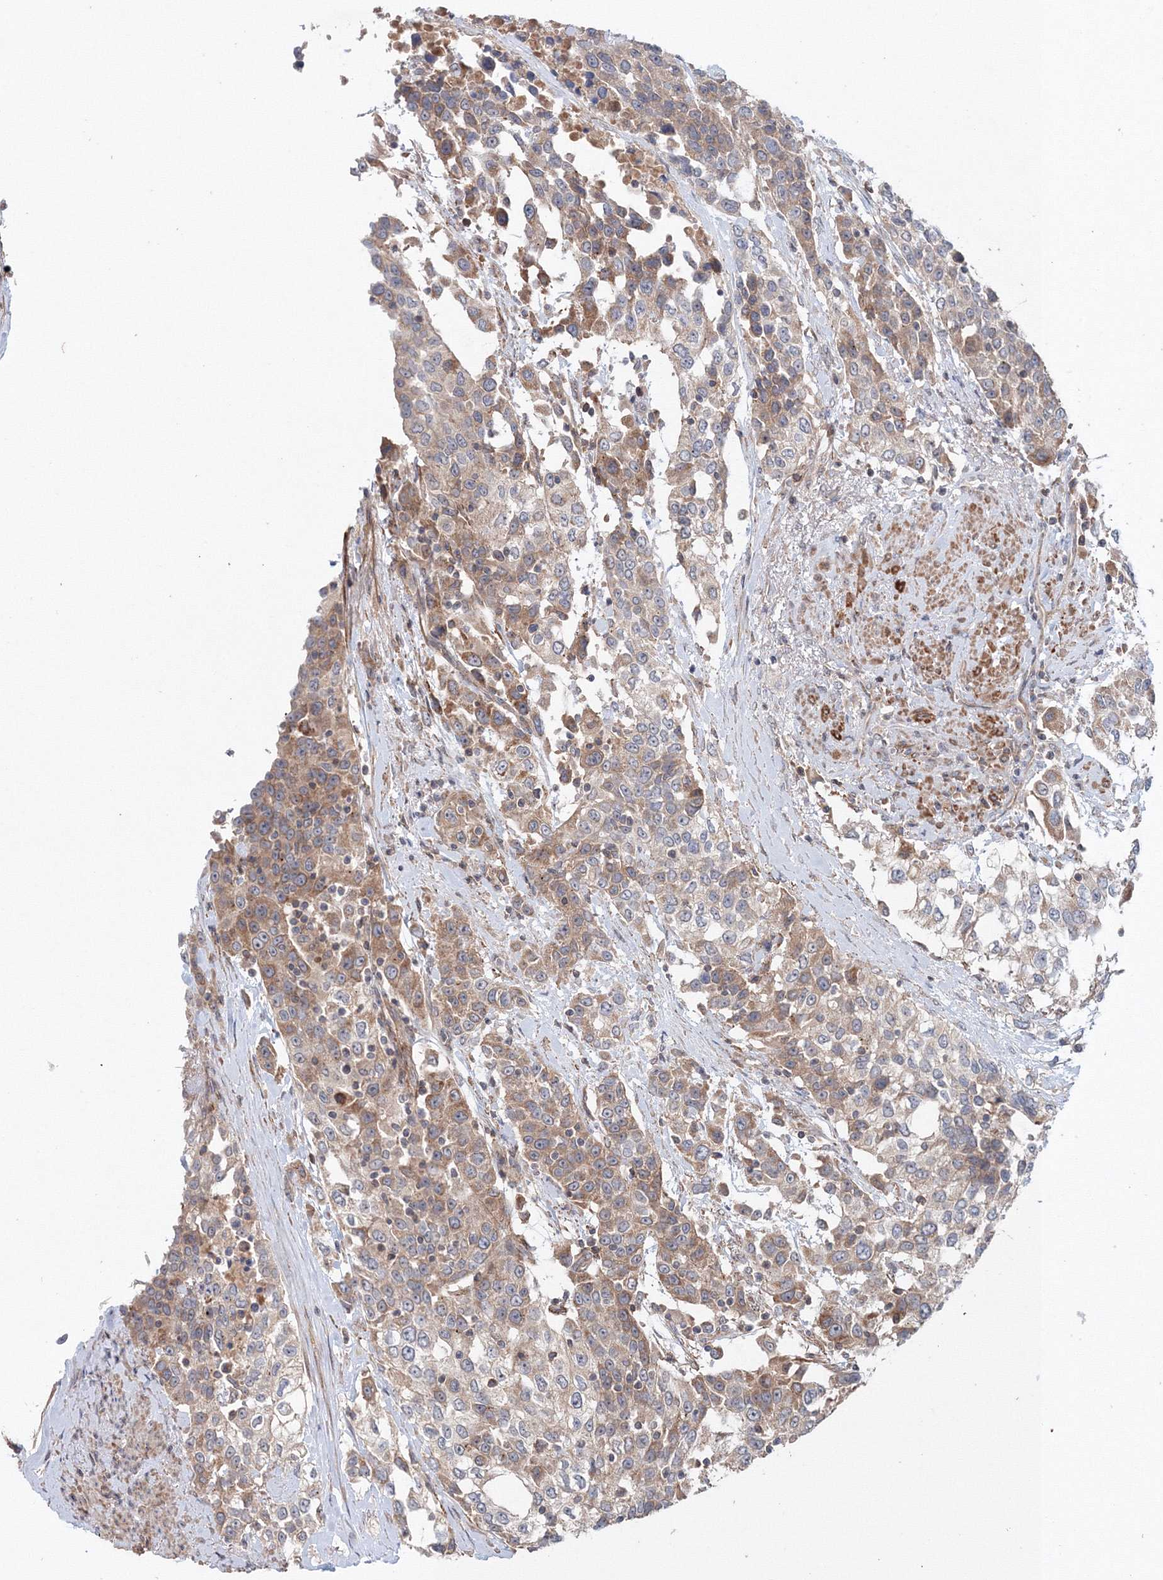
{"staining": {"intensity": "moderate", "quantity": ">75%", "location": "cytoplasmic/membranous"}, "tissue": "urothelial cancer", "cell_type": "Tumor cells", "image_type": "cancer", "snomed": [{"axis": "morphology", "description": "Urothelial carcinoma, High grade"}, {"axis": "topography", "description": "Urinary bladder"}], "caption": "Immunohistochemistry (IHC) micrograph of neoplastic tissue: urothelial carcinoma (high-grade) stained using immunohistochemistry (IHC) exhibits medium levels of moderate protein expression localized specifically in the cytoplasmic/membranous of tumor cells, appearing as a cytoplasmic/membranous brown color.", "gene": "NOA1", "patient": {"sex": "female", "age": 80}}